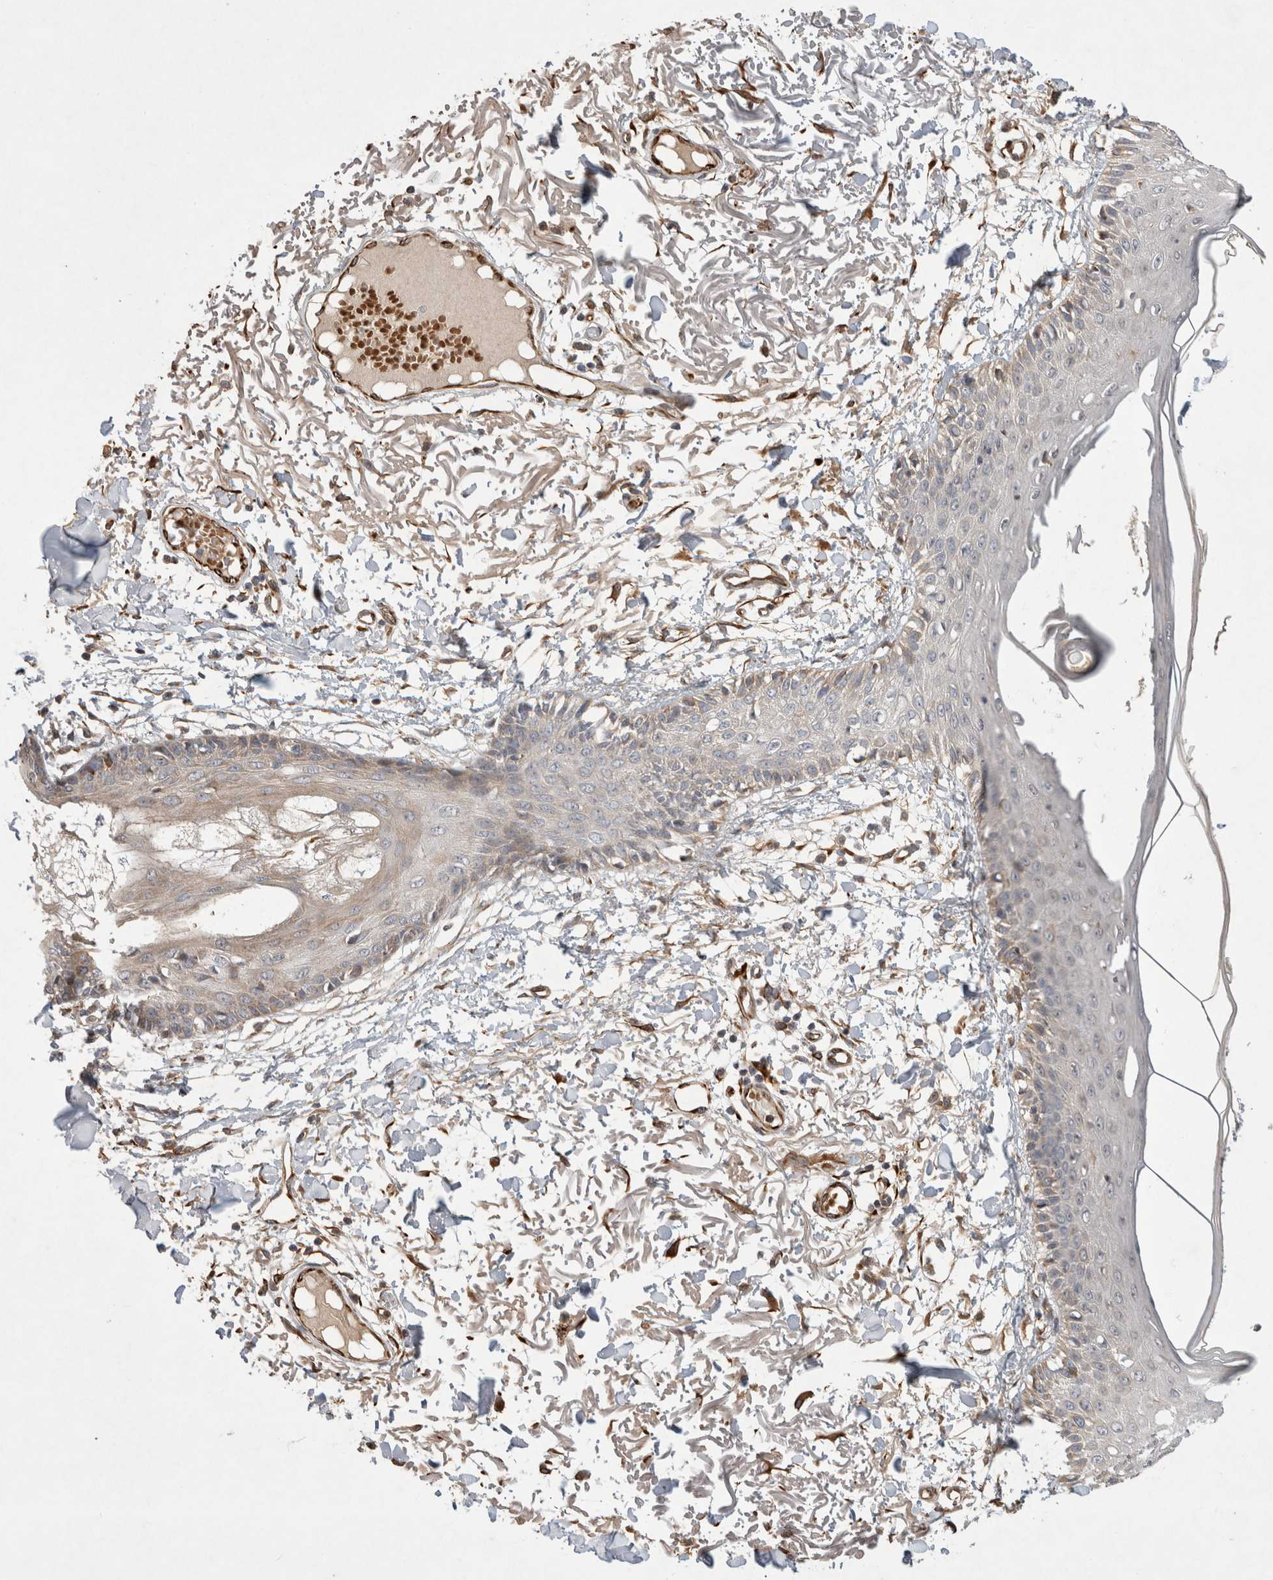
{"staining": {"intensity": "moderate", "quantity": ">75%", "location": "cytoplasmic/membranous"}, "tissue": "skin", "cell_type": "Fibroblasts", "image_type": "normal", "snomed": [{"axis": "morphology", "description": "Normal tissue, NOS"}, {"axis": "morphology", "description": "Squamous cell carcinoma, NOS"}, {"axis": "topography", "description": "Skin"}, {"axis": "topography", "description": "Peripheral nerve tissue"}], "caption": "High-magnification brightfield microscopy of normal skin stained with DAB (3,3'-diaminobenzidine) (brown) and counterstained with hematoxylin (blue). fibroblasts exhibit moderate cytoplasmic/membranous staining is seen in approximately>75% of cells. (DAB IHC, brown staining for protein, blue staining for nuclei).", "gene": "NMU", "patient": {"sex": "male", "age": 83}}